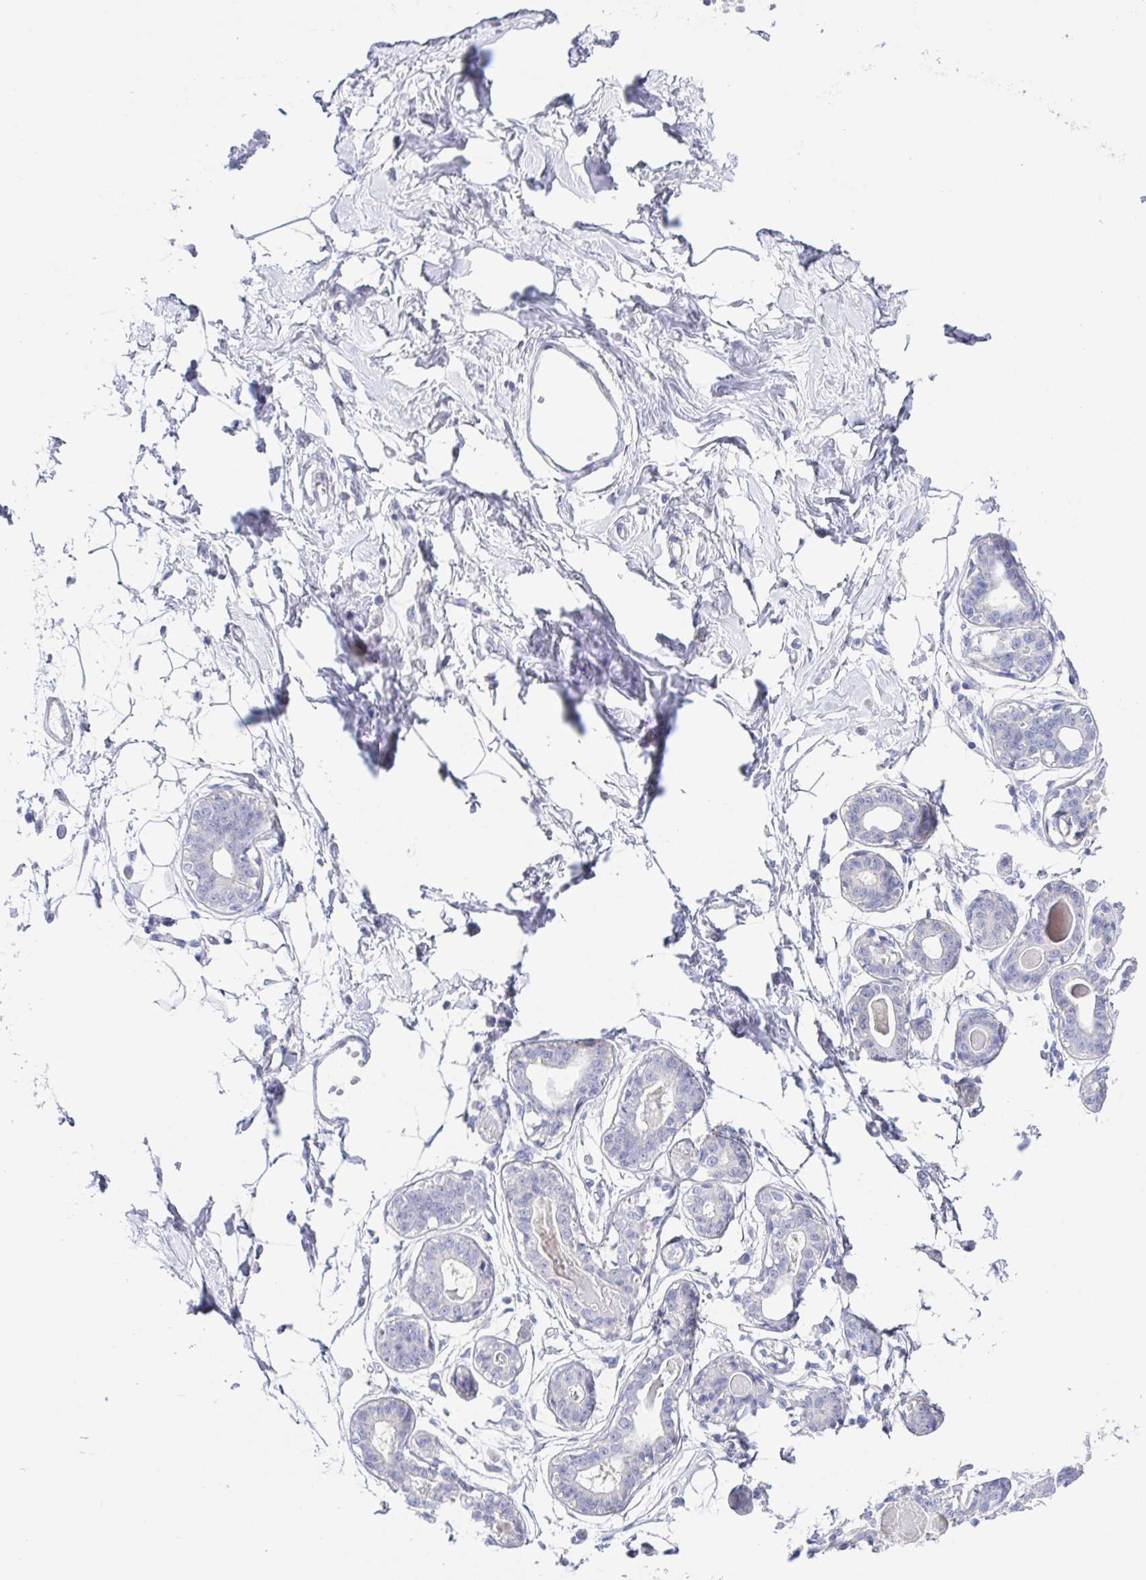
{"staining": {"intensity": "negative", "quantity": "none", "location": "none"}, "tissue": "breast", "cell_type": "Adipocytes", "image_type": "normal", "snomed": [{"axis": "morphology", "description": "Normal tissue, NOS"}, {"axis": "topography", "description": "Breast"}], "caption": "Immunohistochemical staining of unremarkable breast demonstrates no significant expression in adipocytes.", "gene": "HTR2A", "patient": {"sex": "female", "age": 45}}